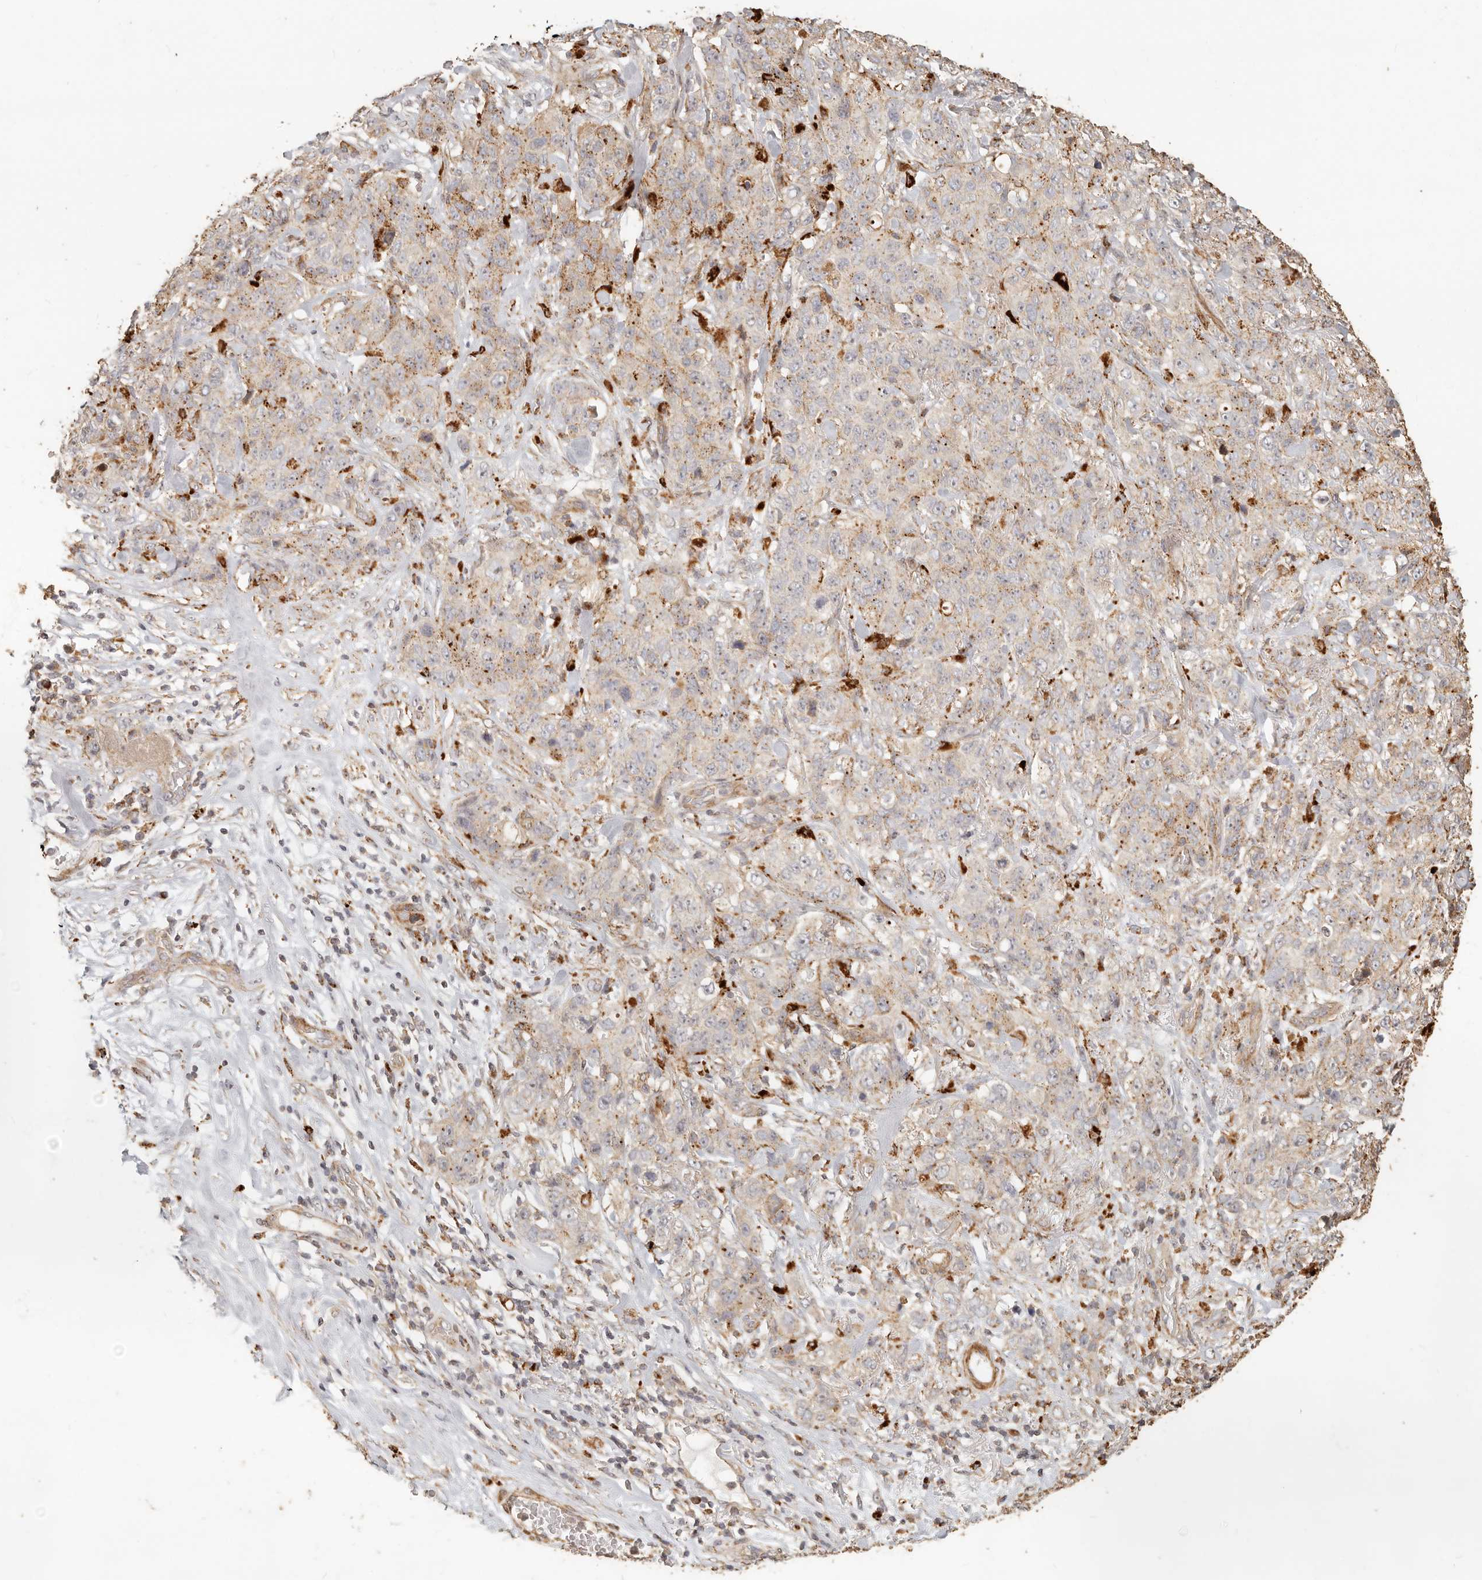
{"staining": {"intensity": "moderate", "quantity": ">75%", "location": "cytoplasmic/membranous"}, "tissue": "stomach cancer", "cell_type": "Tumor cells", "image_type": "cancer", "snomed": [{"axis": "morphology", "description": "Adenocarcinoma, NOS"}, {"axis": "topography", "description": "Stomach"}], "caption": "Protein staining by immunohistochemistry reveals moderate cytoplasmic/membranous expression in approximately >75% of tumor cells in stomach adenocarcinoma.", "gene": "PTPN22", "patient": {"sex": "male", "age": 48}}